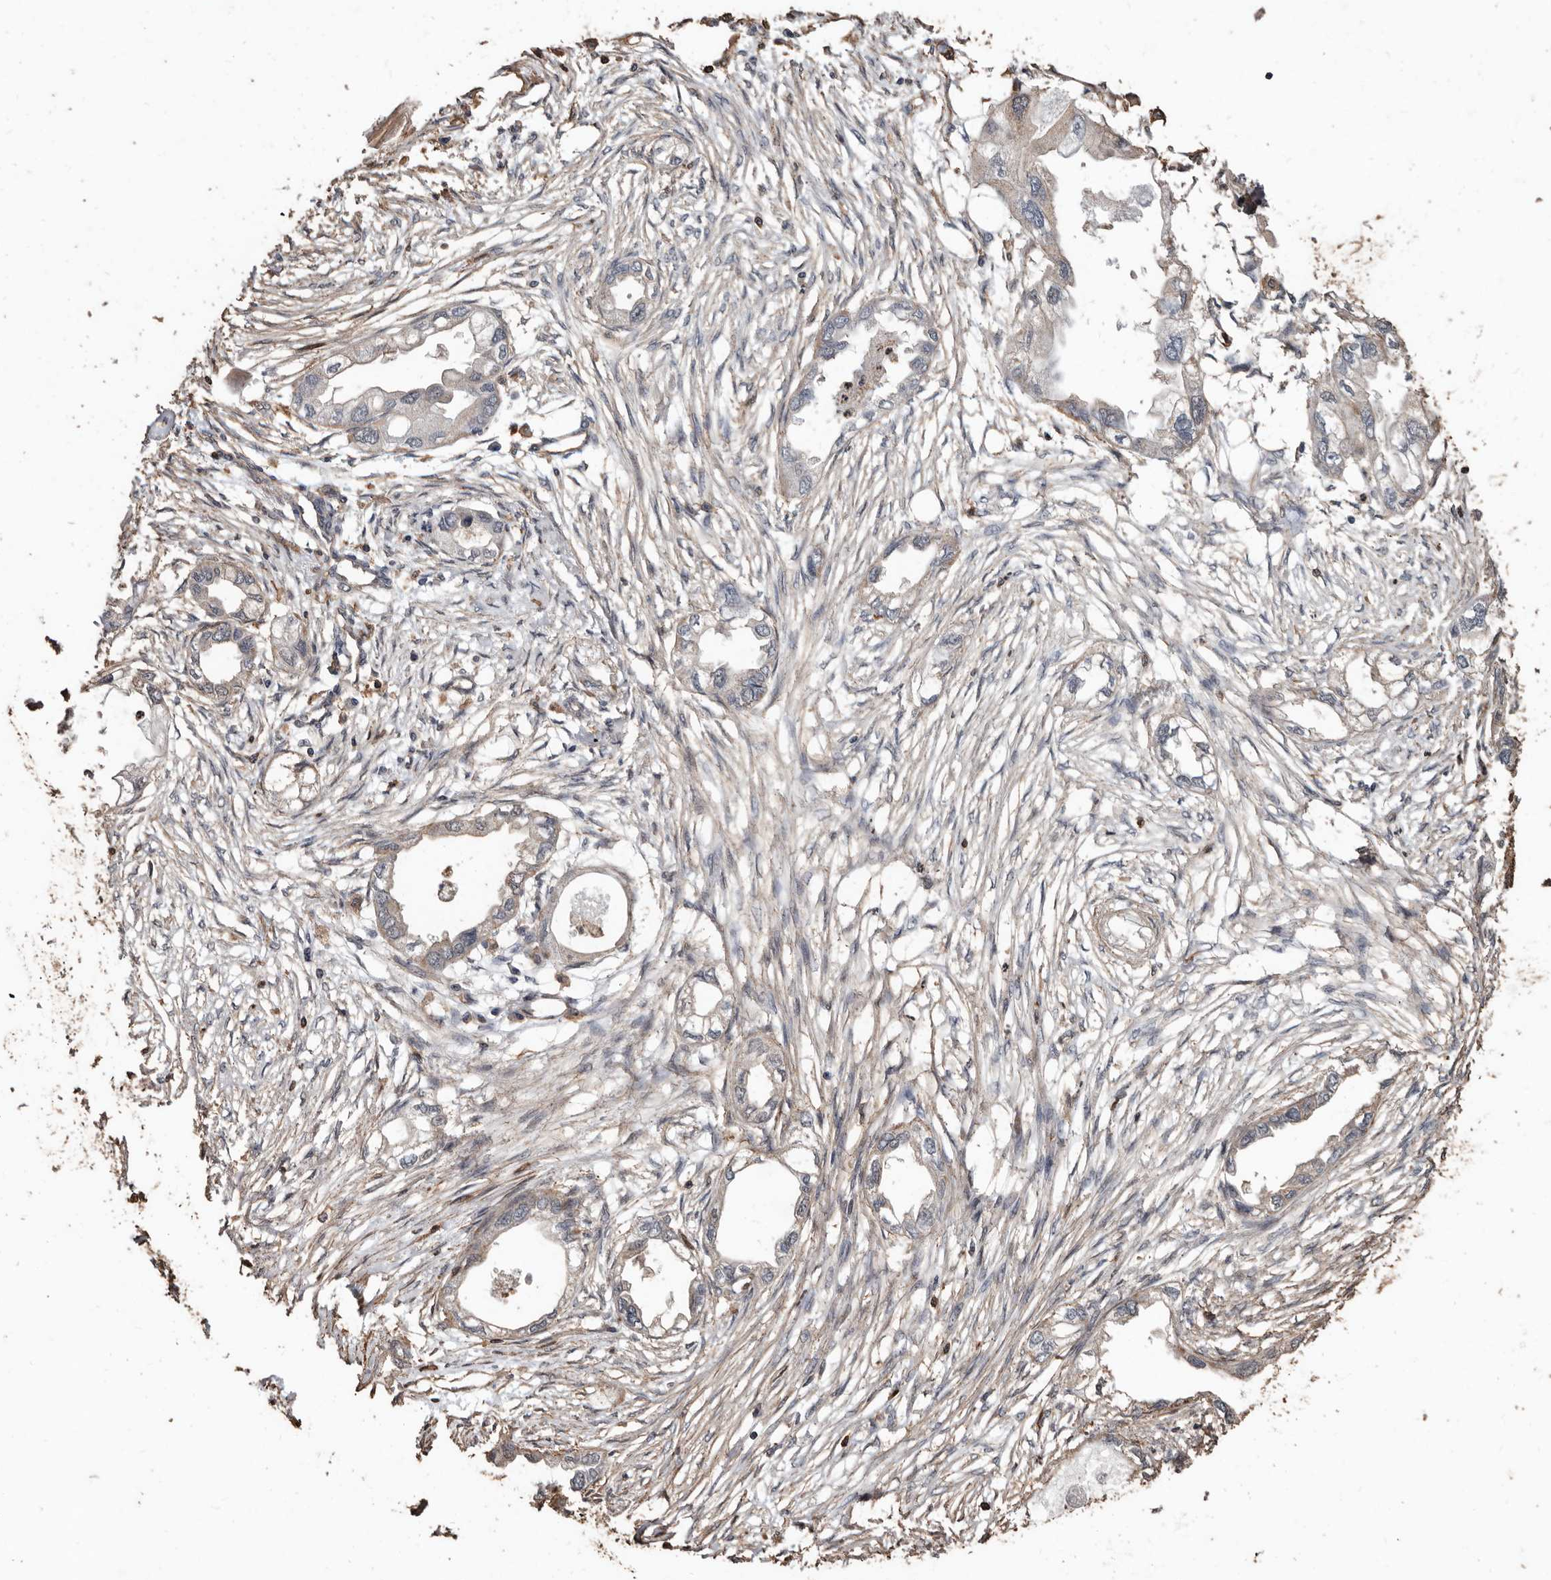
{"staining": {"intensity": "weak", "quantity": "<25%", "location": "cytoplasmic/membranous"}, "tissue": "endometrial cancer", "cell_type": "Tumor cells", "image_type": "cancer", "snomed": [{"axis": "morphology", "description": "Adenocarcinoma, NOS"}, {"axis": "morphology", "description": "Adenocarcinoma, metastatic, NOS"}, {"axis": "topography", "description": "Adipose tissue"}, {"axis": "topography", "description": "Endometrium"}], "caption": "Tumor cells are negative for protein expression in human endometrial adenocarcinoma. Brightfield microscopy of immunohistochemistry (IHC) stained with DAB (3,3'-diaminobenzidine) (brown) and hematoxylin (blue), captured at high magnification.", "gene": "GSK3A", "patient": {"sex": "female", "age": 67}}